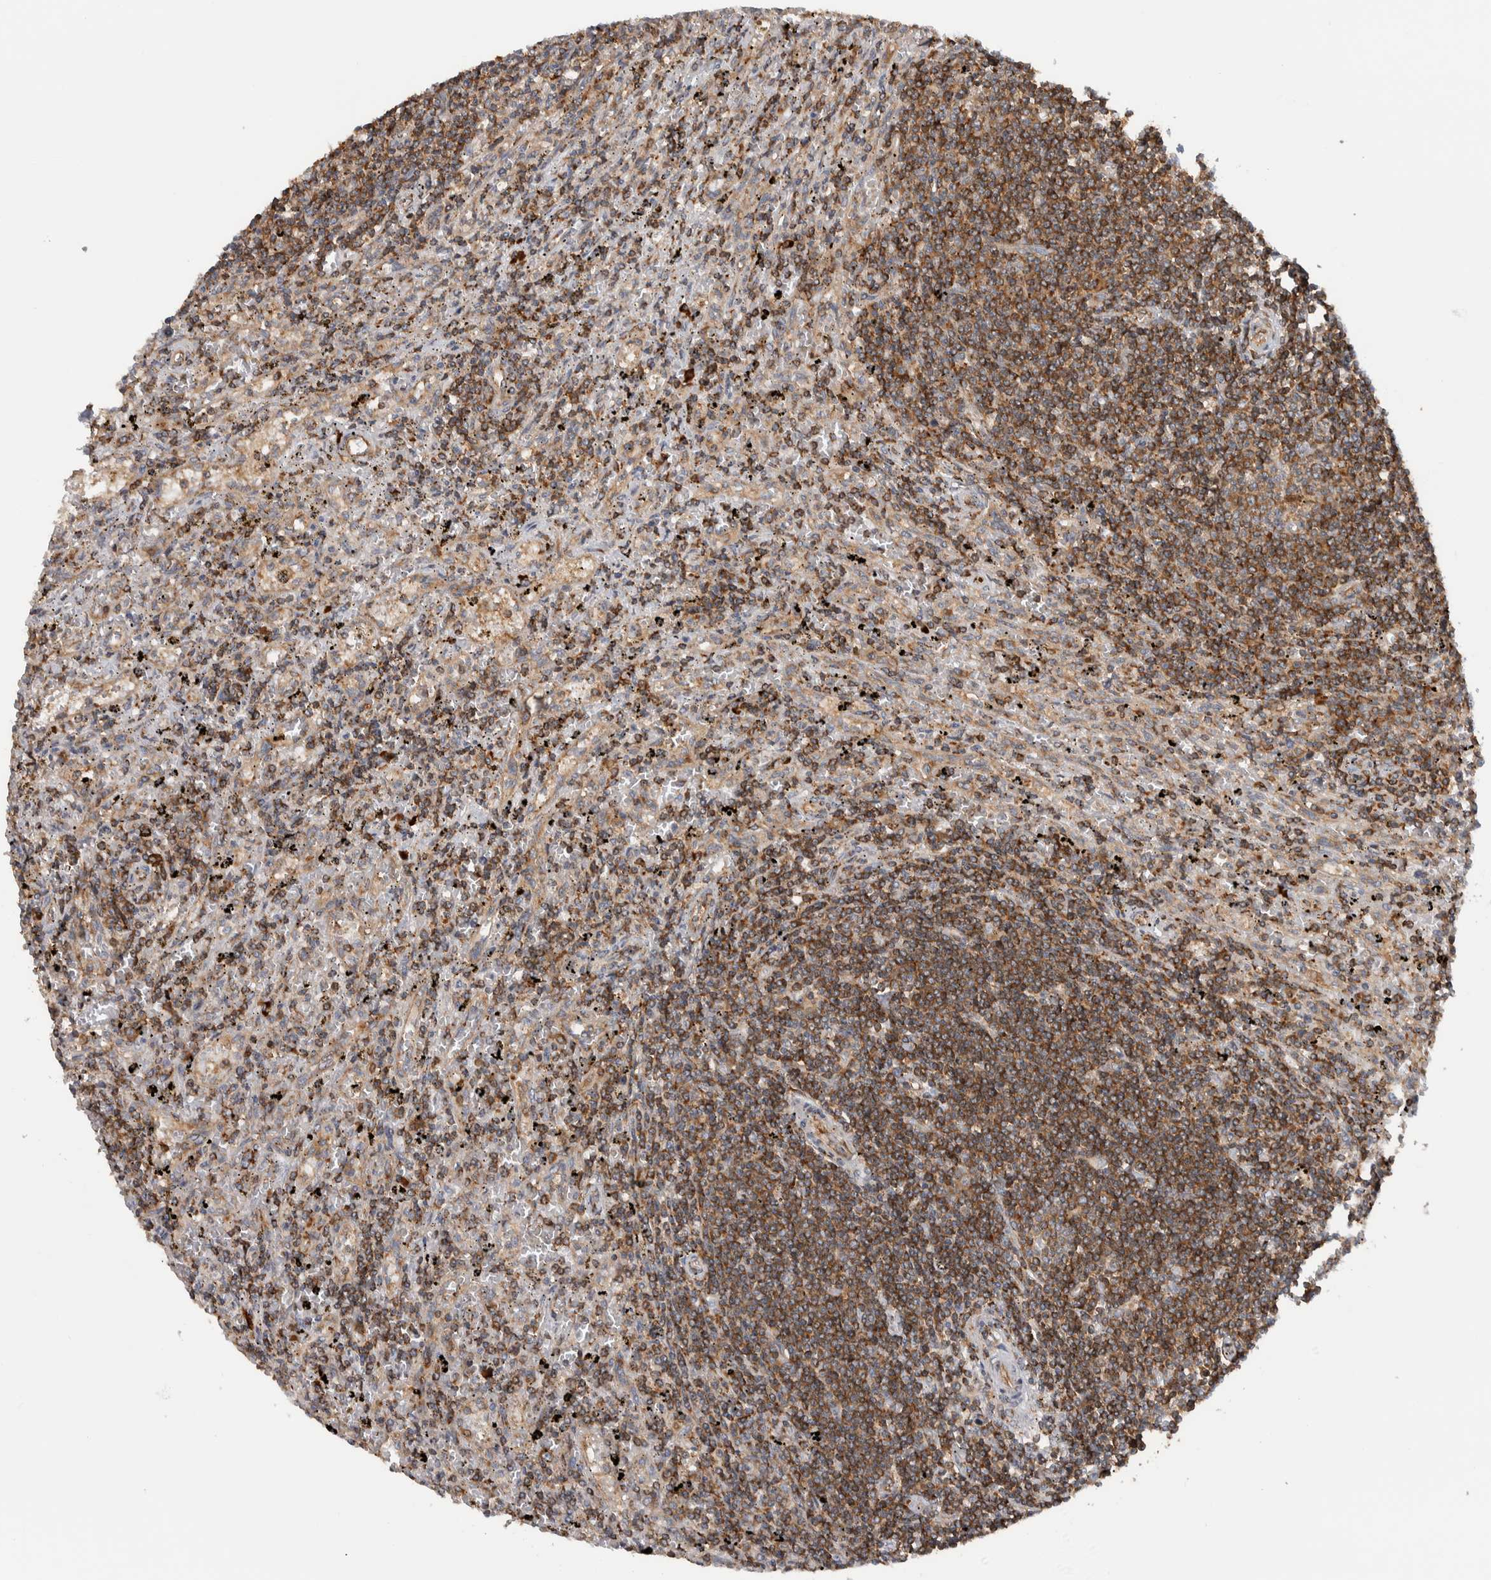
{"staining": {"intensity": "moderate", "quantity": ">75%", "location": "cytoplasmic/membranous"}, "tissue": "lymphoma", "cell_type": "Tumor cells", "image_type": "cancer", "snomed": [{"axis": "morphology", "description": "Malignant lymphoma, non-Hodgkin's type, Low grade"}, {"axis": "topography", "description": "Spleen"}], "caption": "A photomicrograph of malignant lymphoma, non-Hodgkin's type (low-grade) stained for a protein exhibits moderate cytoplasmic/membranous brown staining in tumor cells.", "gene": "EIF3H", "patient": {"sex": "male", "age": 76}}